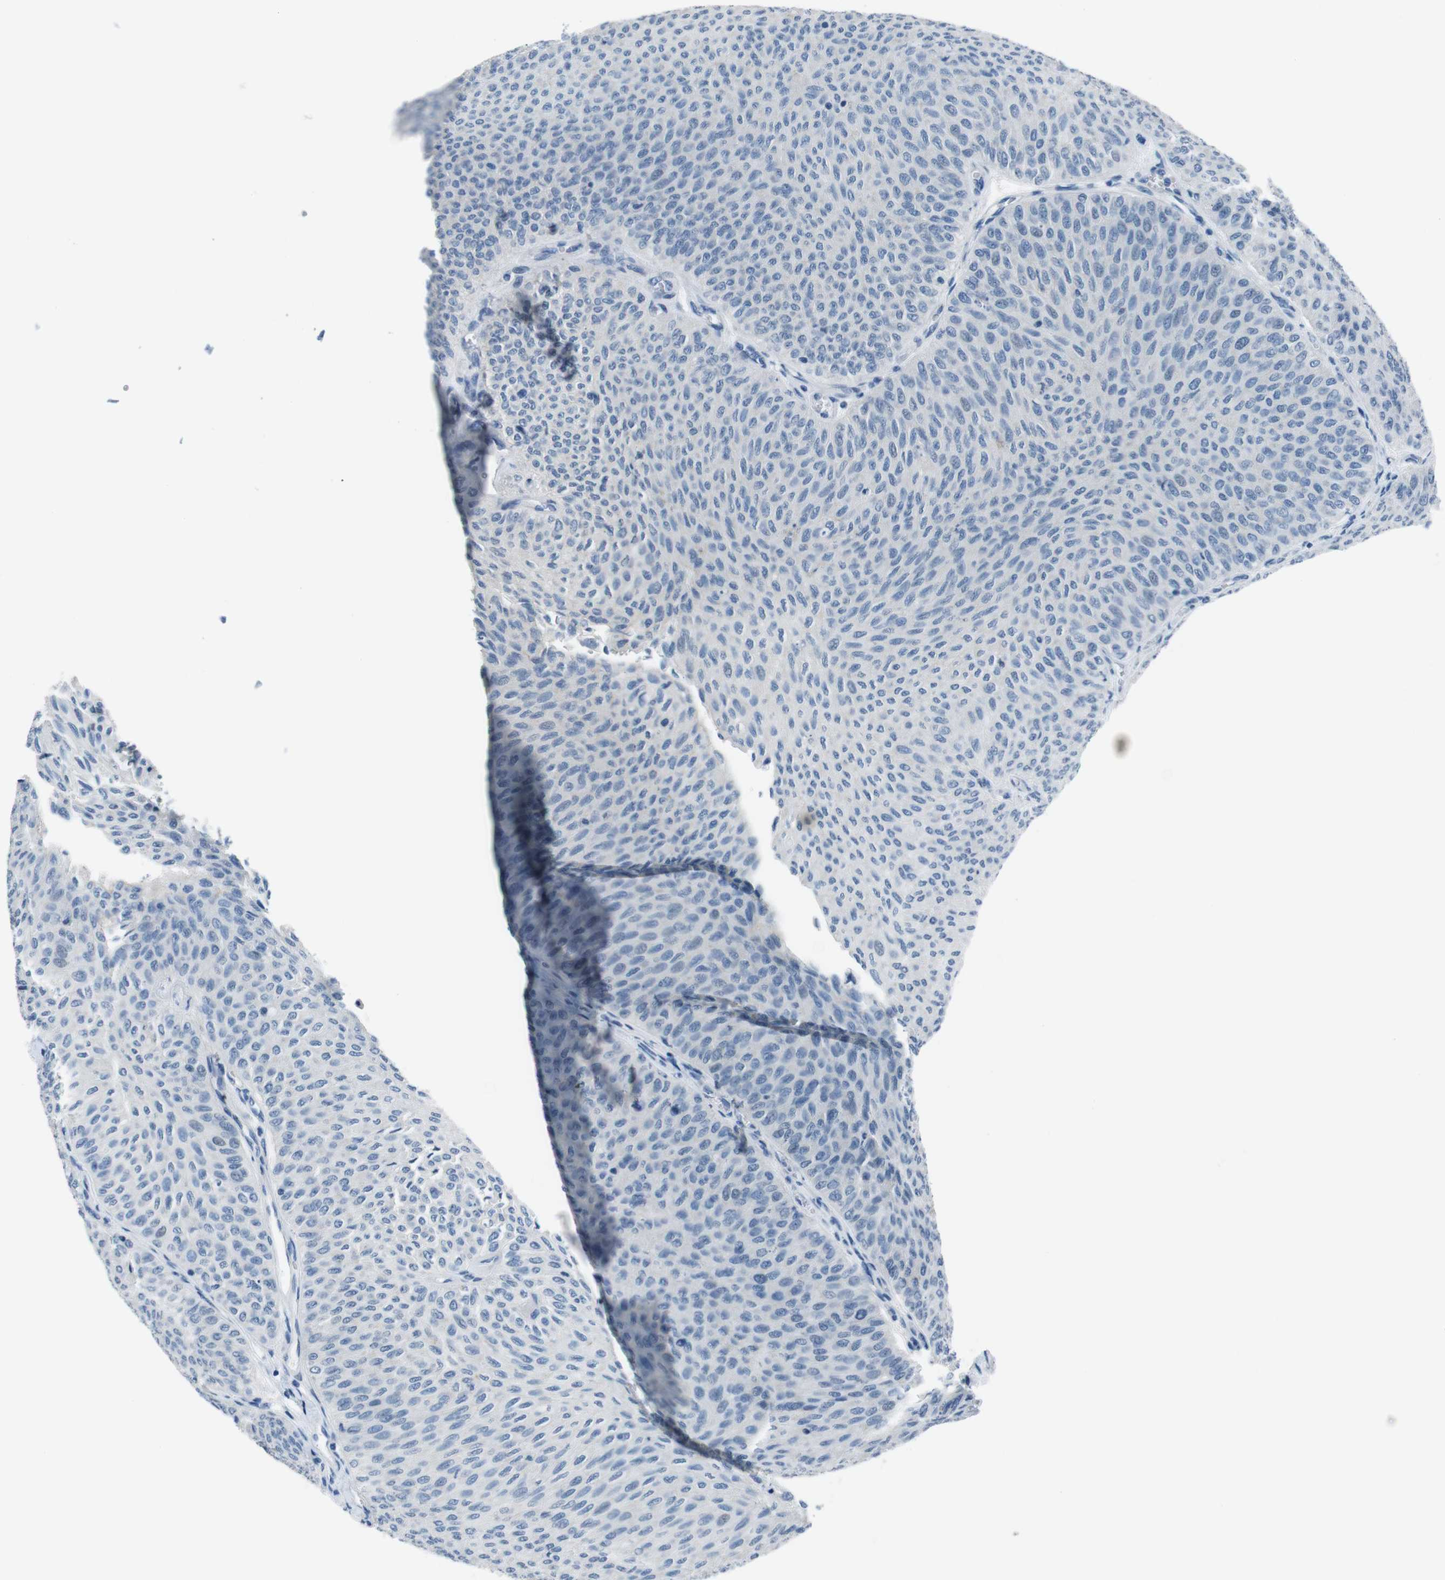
{"staining": {"intensity": "negative", "quantity": "none", "location": "none"}, "tissue": "urothelial cancer", "cell_type": "Tumor cells", "image_type": "cancer", "snomed": [{"axis": "morphology", "description": "Urothelial carcinoma, Low grade"}, {"axis": "topography", "description": "Urinary bladder"}], "caption": "Immunohistochemical staining of low-grade urothelial carcinoma shows no significant expression in tumor cells.", "gene": "HRH2", "patient": {"sex": "male", "age": 78}}